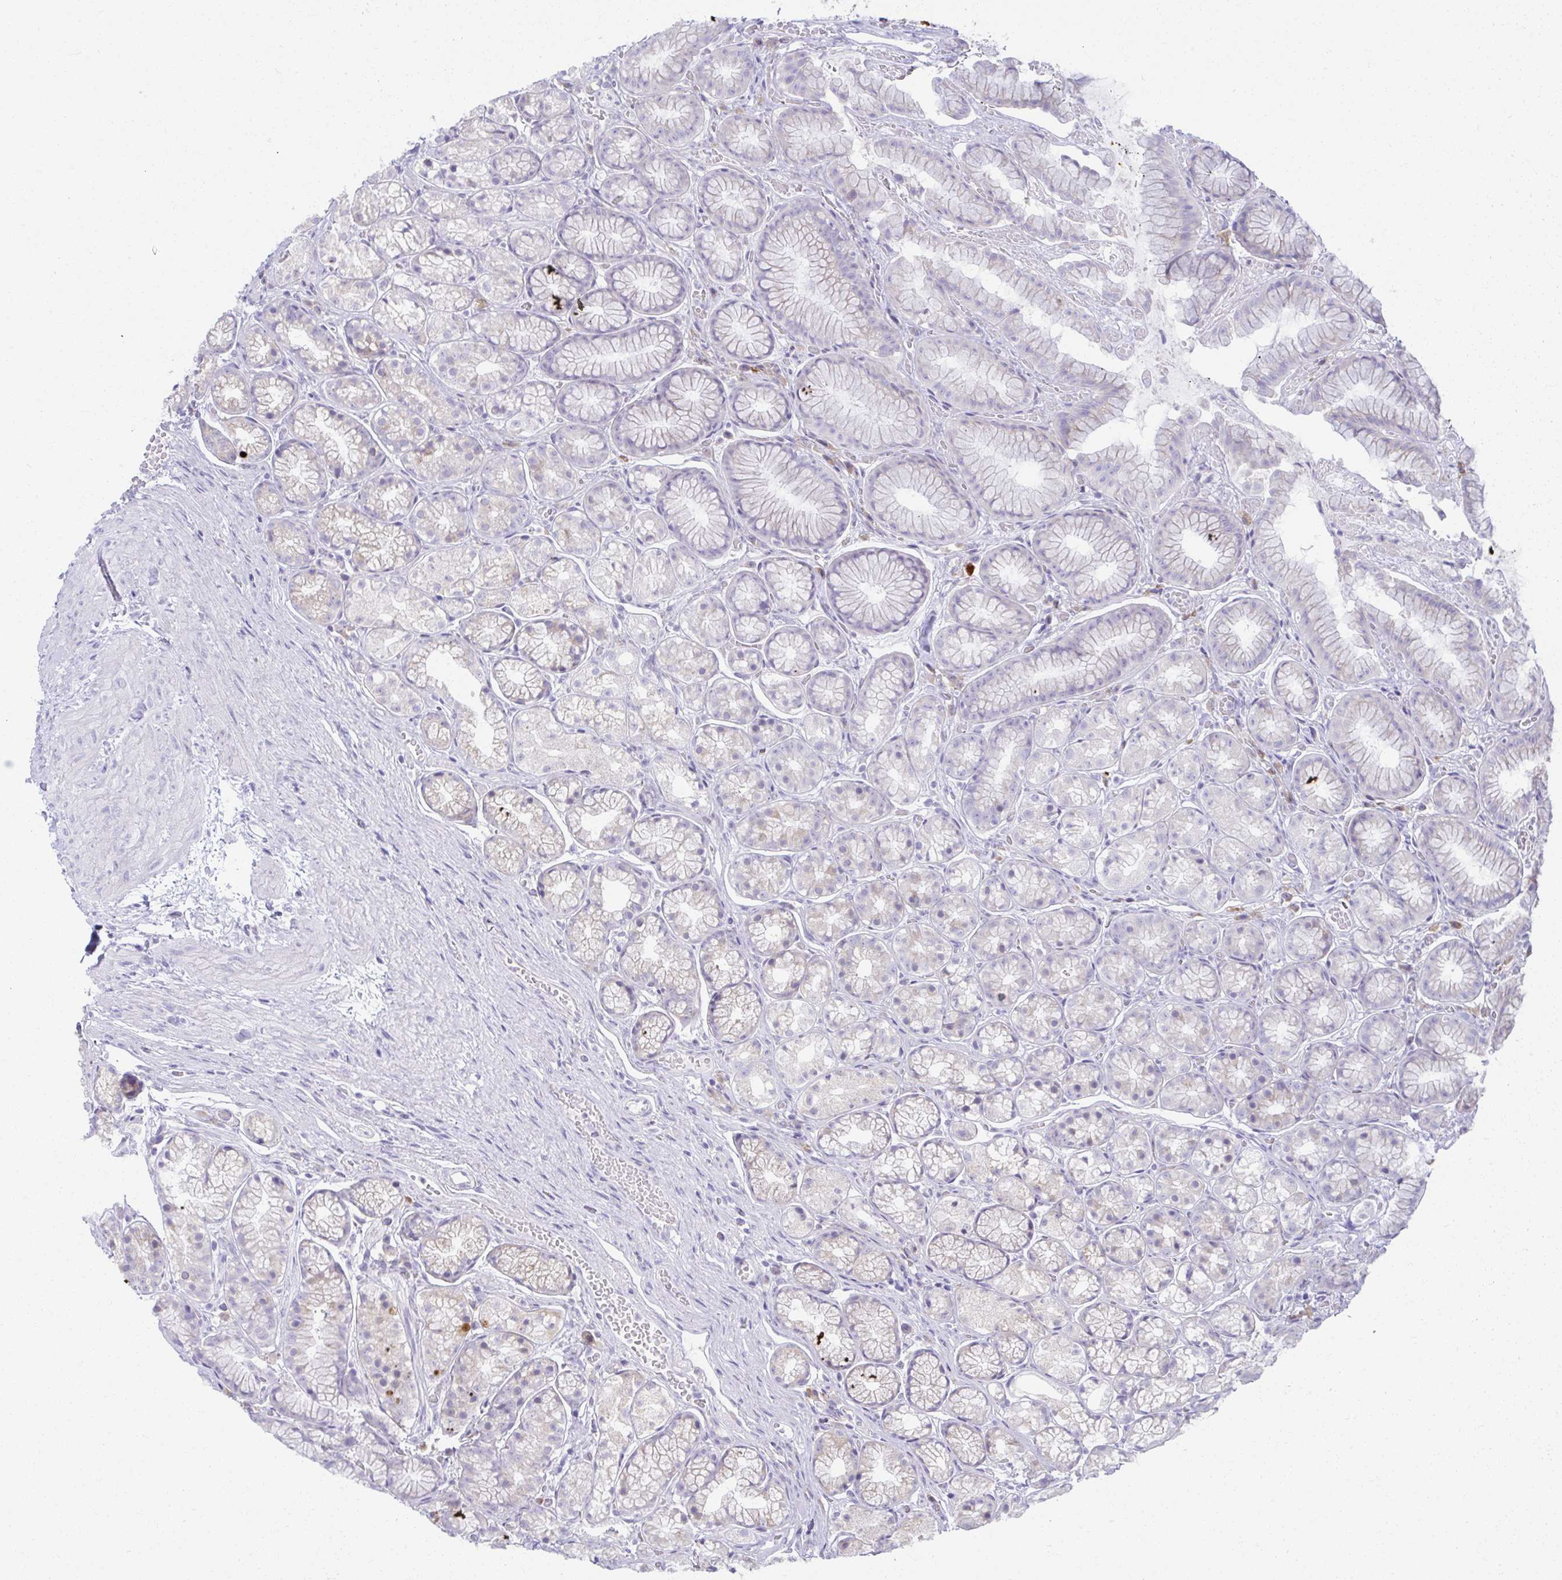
{"staining": {"intensity": "moderate", "quantity": "<25%", "location": "cytoplasmic/membranous"}, "tissue": "stomach", "cell_type": "Glandular cells", "image_type": "normal", "snomed": [{"axis": "morphology", "description": "Normal tissue, NOS"}, {"axis": "topography", "description": "Smooth muscle"}, {"axis": "topography", "description": "Stomach"}], "caption": "Protein expression analysis of unremarkable stomach shows moderate cytoplasmic/membranous positivity in about <25% of glandular cells.", "gene": "FASLG", "patient": {"sex": "male", "age": 70}}